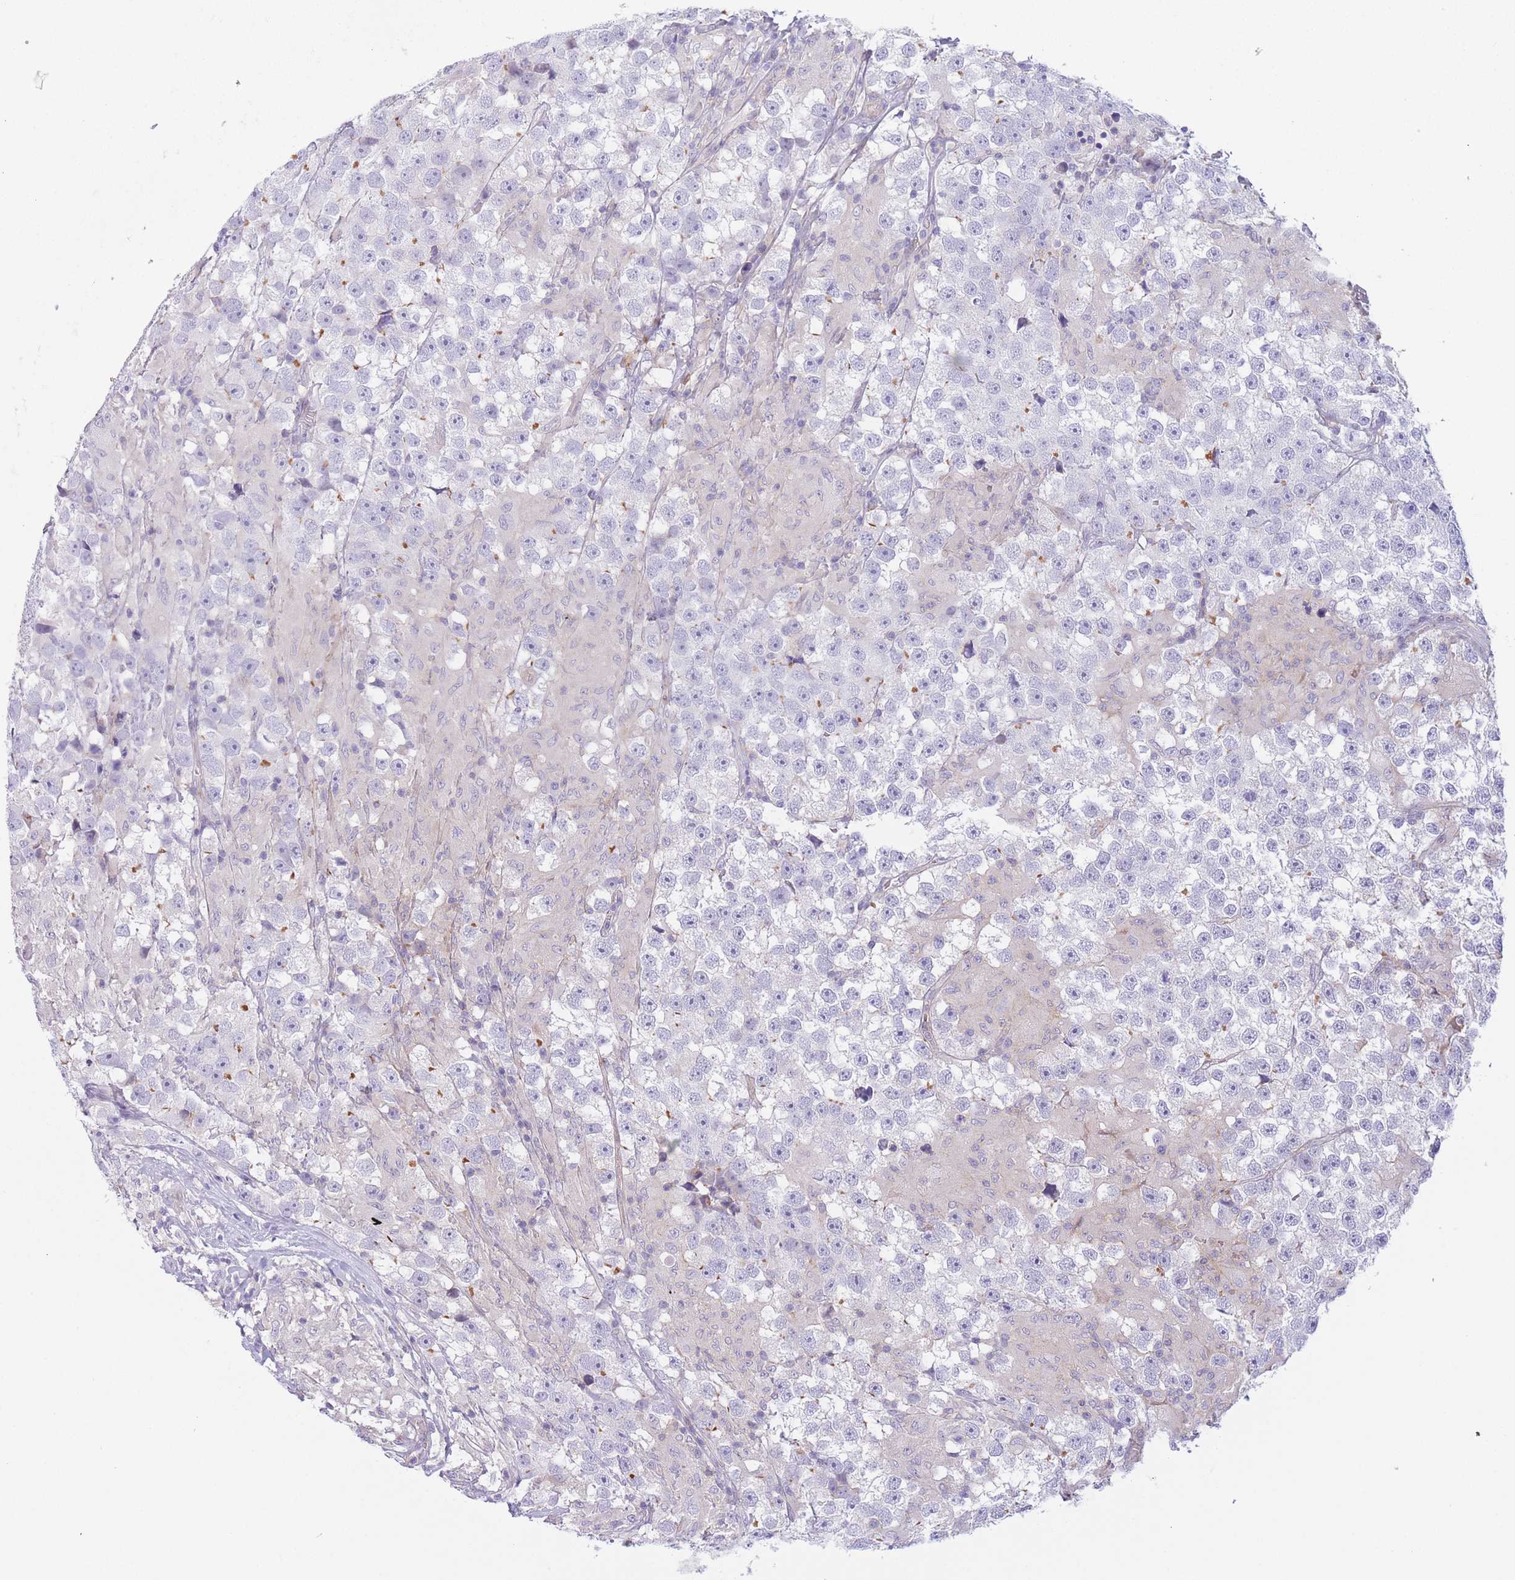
{"staining": {"intensity": "negative", "quantity": "none", "location": "none"}, "tissue": "testis cancer", "cell_type": "Tumor cells", "image_type": "cancer", "snomed": [{"axis": "morphology", "description": "Seminoma, NOS"}, {"axis": "topography", "description": "Testis"}], "caption": "Immunohistochemistry (IHC) image of human testis seminoma stained for a protein (brown), which demonstrates no staining in tumor cells.", "gene": "C9orf152", "patient": {"sex": "male", "age": 46}}